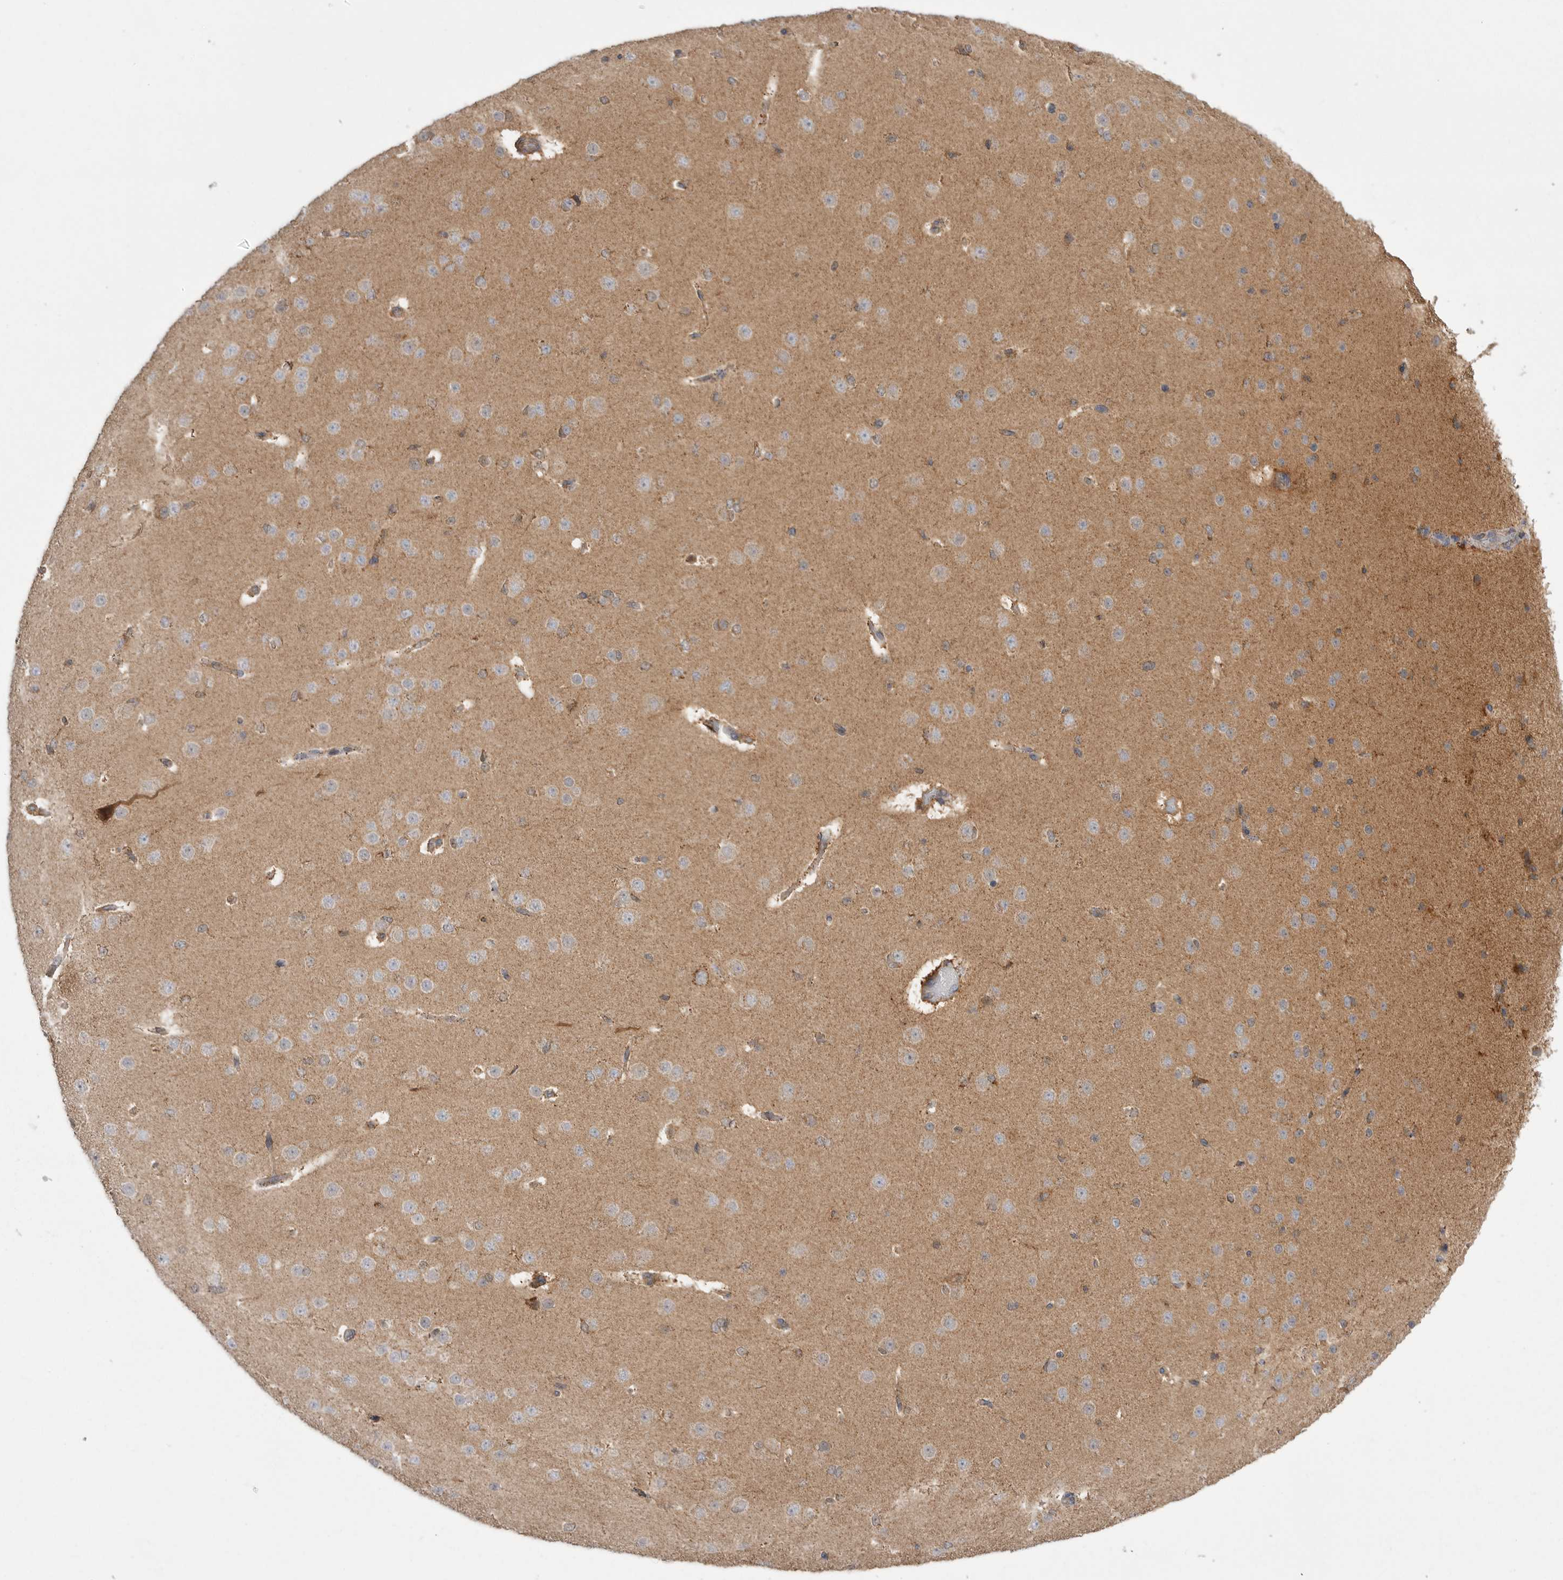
{"staining": {"intensity": "moderate", "quantity": "25%-75%", "location": "cytoplasmic/membranous"}, "tissue": "cerebral cortex", "cell_type": "Endothelial cells", "image_type": "normal", "snomed": [{"axis": "morphology", "description": "Normal tissue, NOS"}, {"axis": "morphology", "description": "Developmental malformation"}, {"axis": "topography", "description": "Cerebral cortex"}], "caption": "Immunohistochemistry (IHC) histopathology image of unremarkable cerebral cortex stained for a protein (brown), which shows medium levels of moderate cytoplasmic/membranous staining in approximately 25%-75% of endothelial cells.", "gene": "KYAT3", "patient": {"sex": "female", "age": 30}}